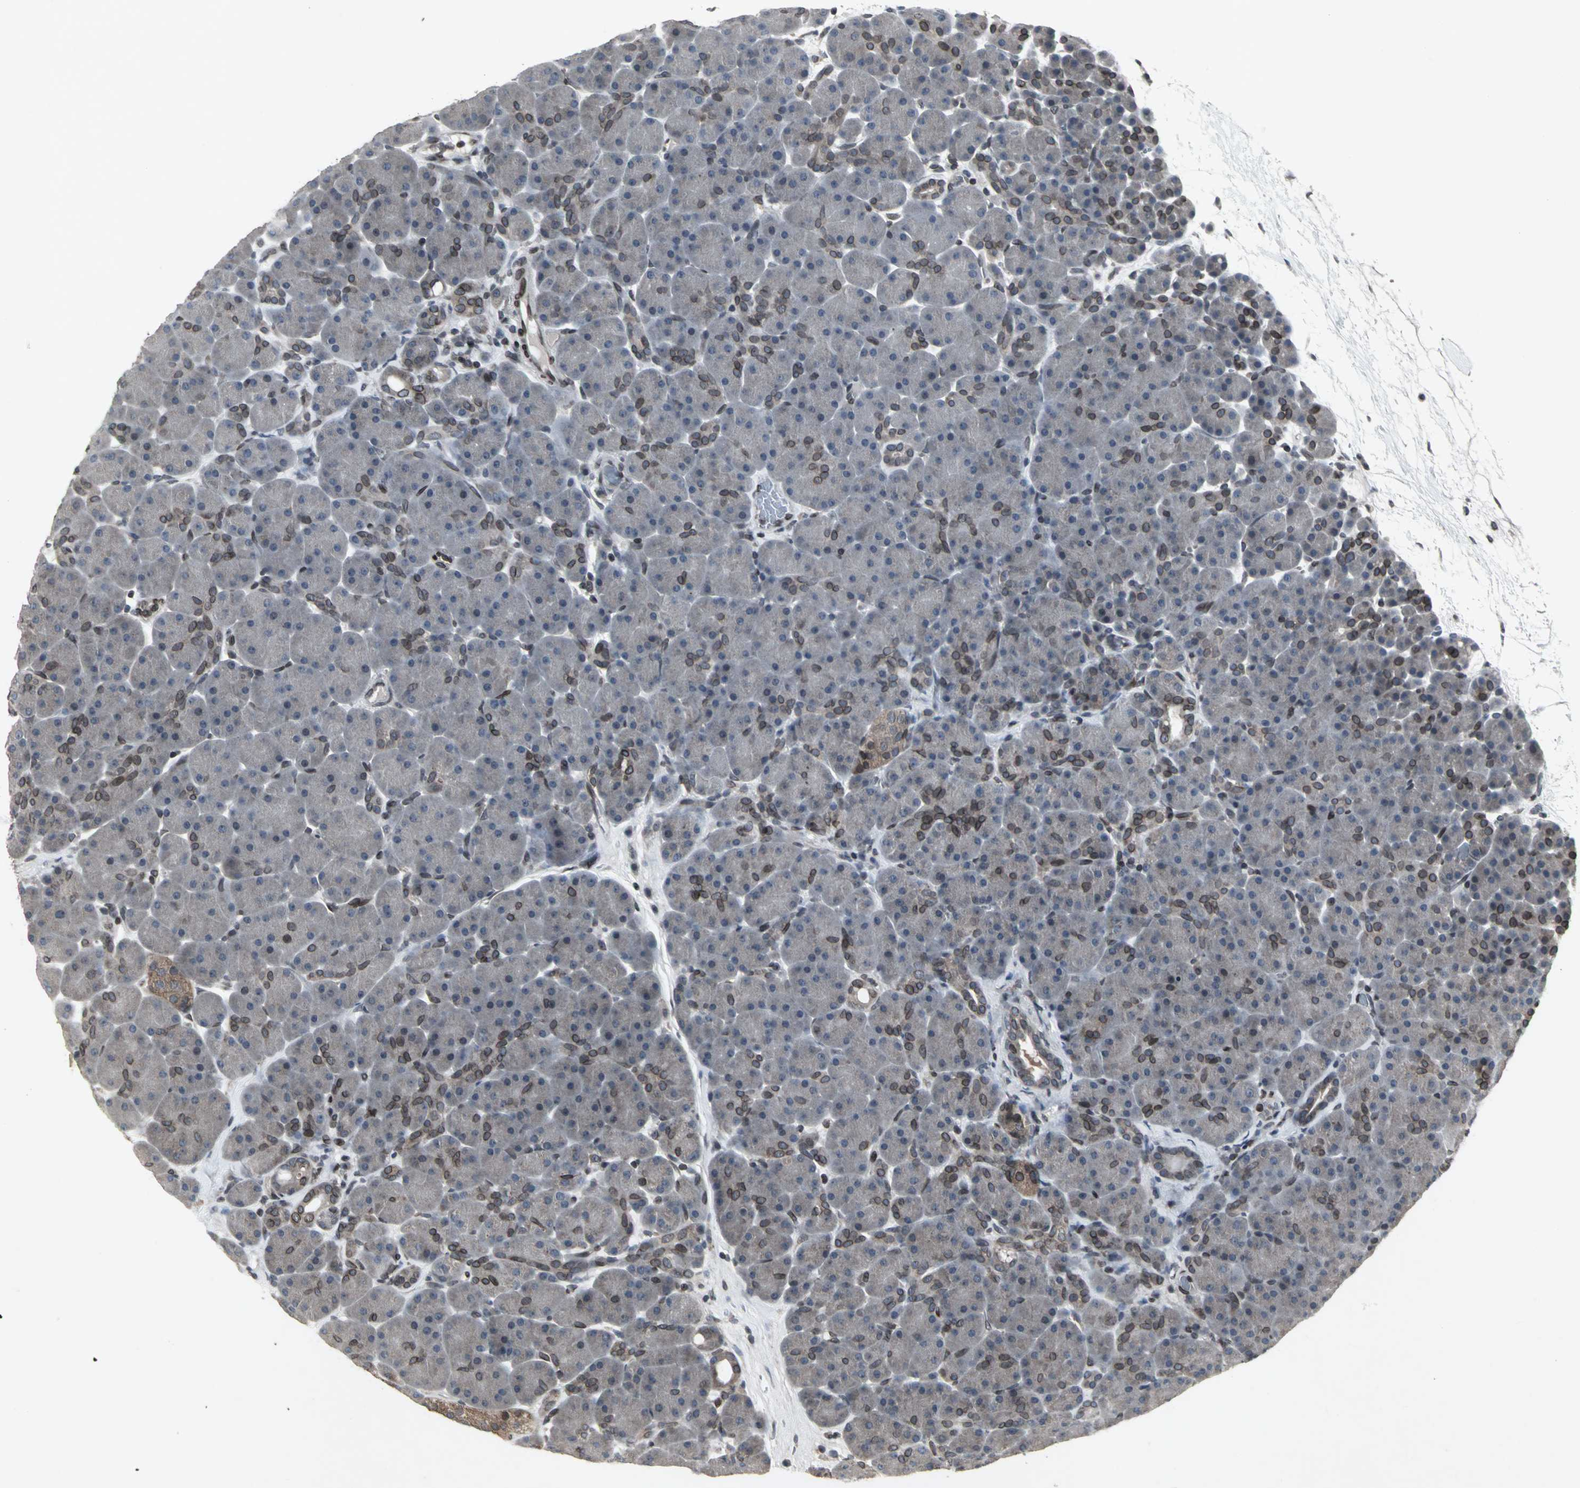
{"staining": {"intensity": "moderate", "quantity": "<25%", "location": "cytoplasmic/membranous,nuclear"}, "tissue": "pancreas", "cell_type": "Exocrine glandular cells", "image_type": "normal", "snomed": [{"axis": "morphology", "description": "Normal tissue, NOS"}, {"axis": "topography", "description": "Pancreas"}], "caption": "This image reveals unremarkable pancreas stained with immunohistochemistry (IHC) to label a protein in brown. The cytoplasmic/membranous,nuclear of exocrine glandular cells show moderate positivity for the protein. Nuclei are counter-stained blue.", "gene": "SH2B3", "patient": {"sex": "male", "age": 66}}